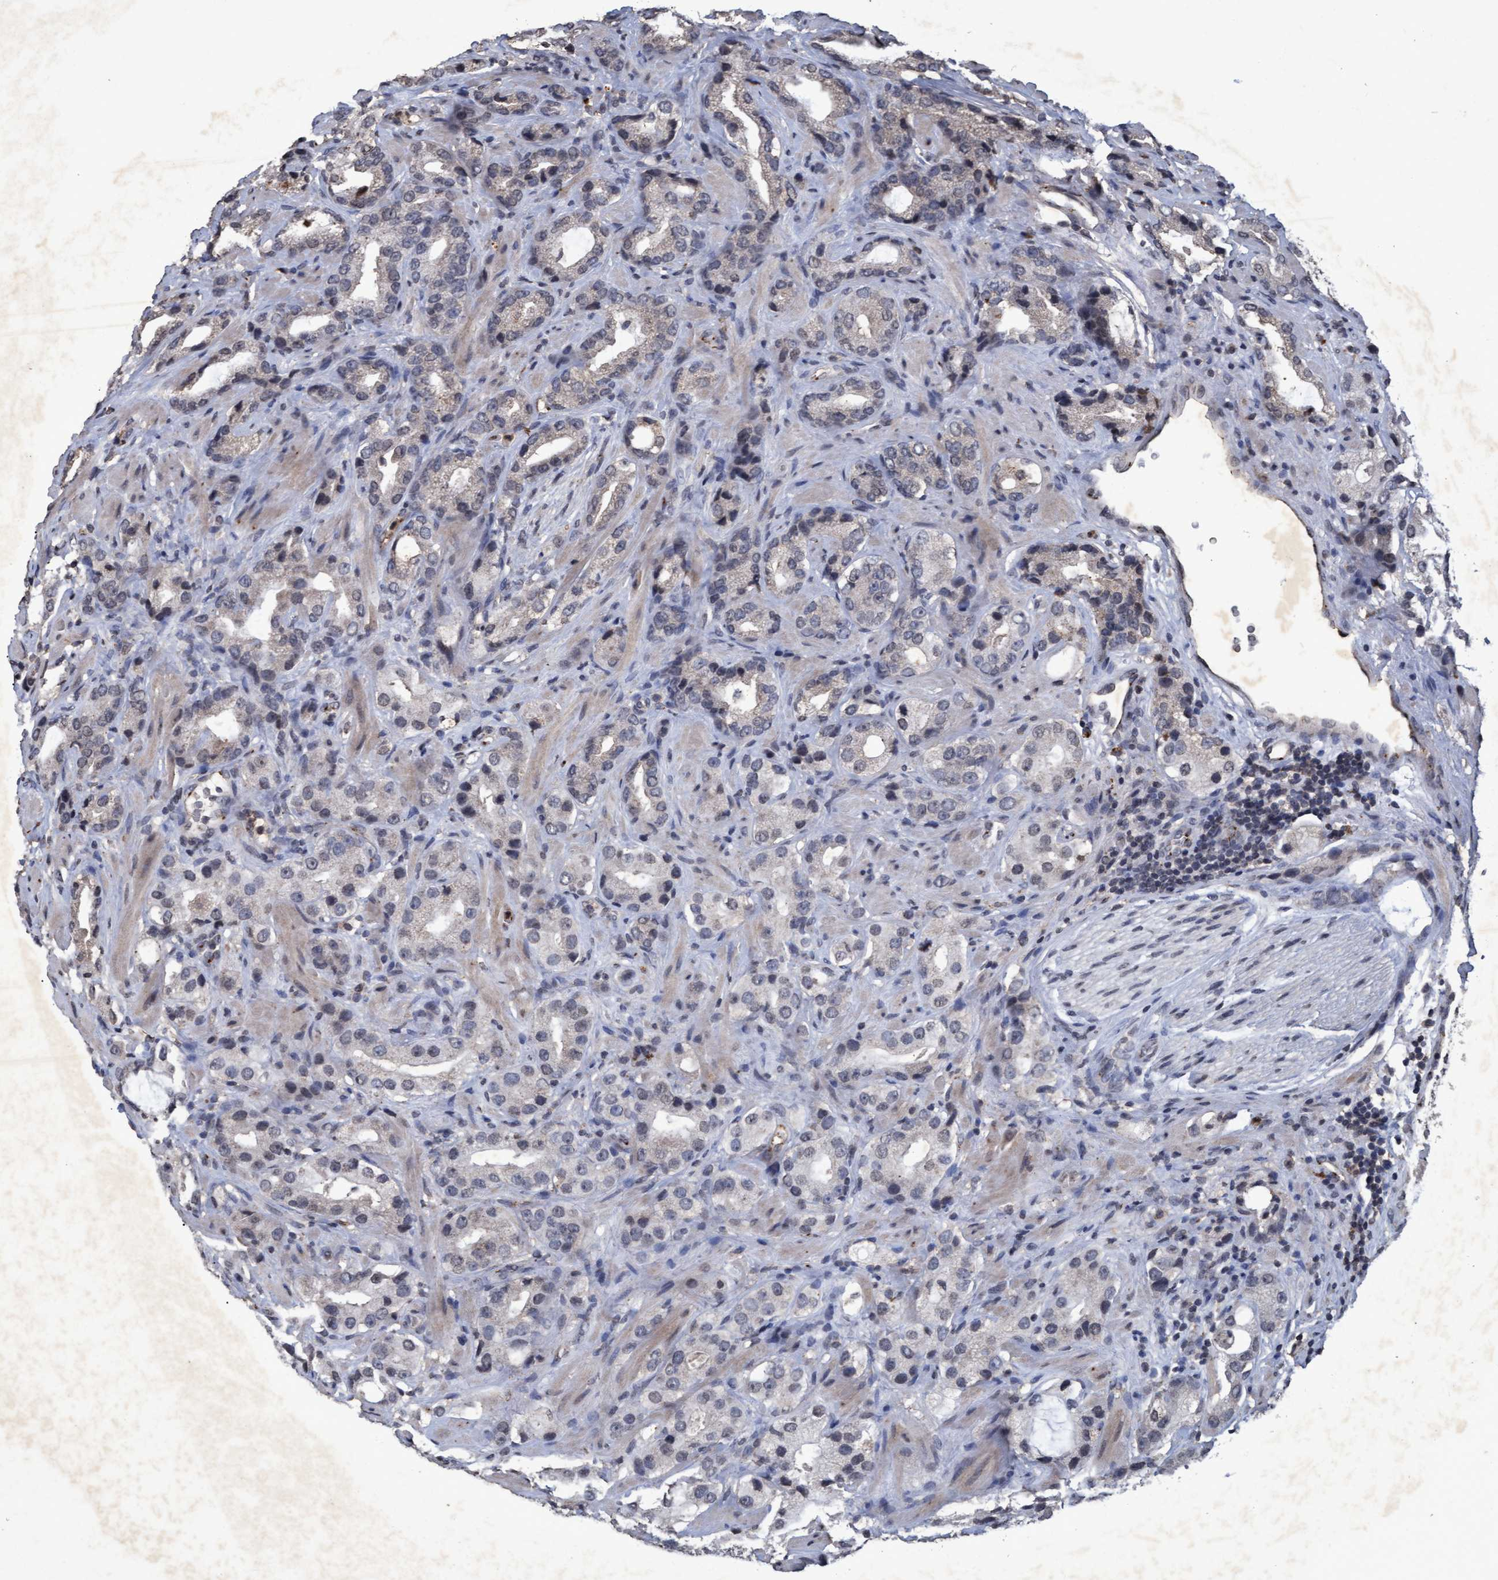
{"staining": {"intensity": "negative", "quantity": "none", "location": "none"}, "tissue": "prostate cancer", "cell_type": "Tumor cells", "image_type": "cancer", "snomed": [{"axis": "morphology", "description": "Adenocarcinoma, High grade"}, {"axis": "topography", "description": "Prostate"}], "caption": "A high-resolution micrograph shows immunohistochemistry staining of prostate cancer (adenocarcinoma (high-grade)), which displays no significant staining in tumor cells.", "gene": "GALC", "patient": {"sex": "male", "age": 63}}